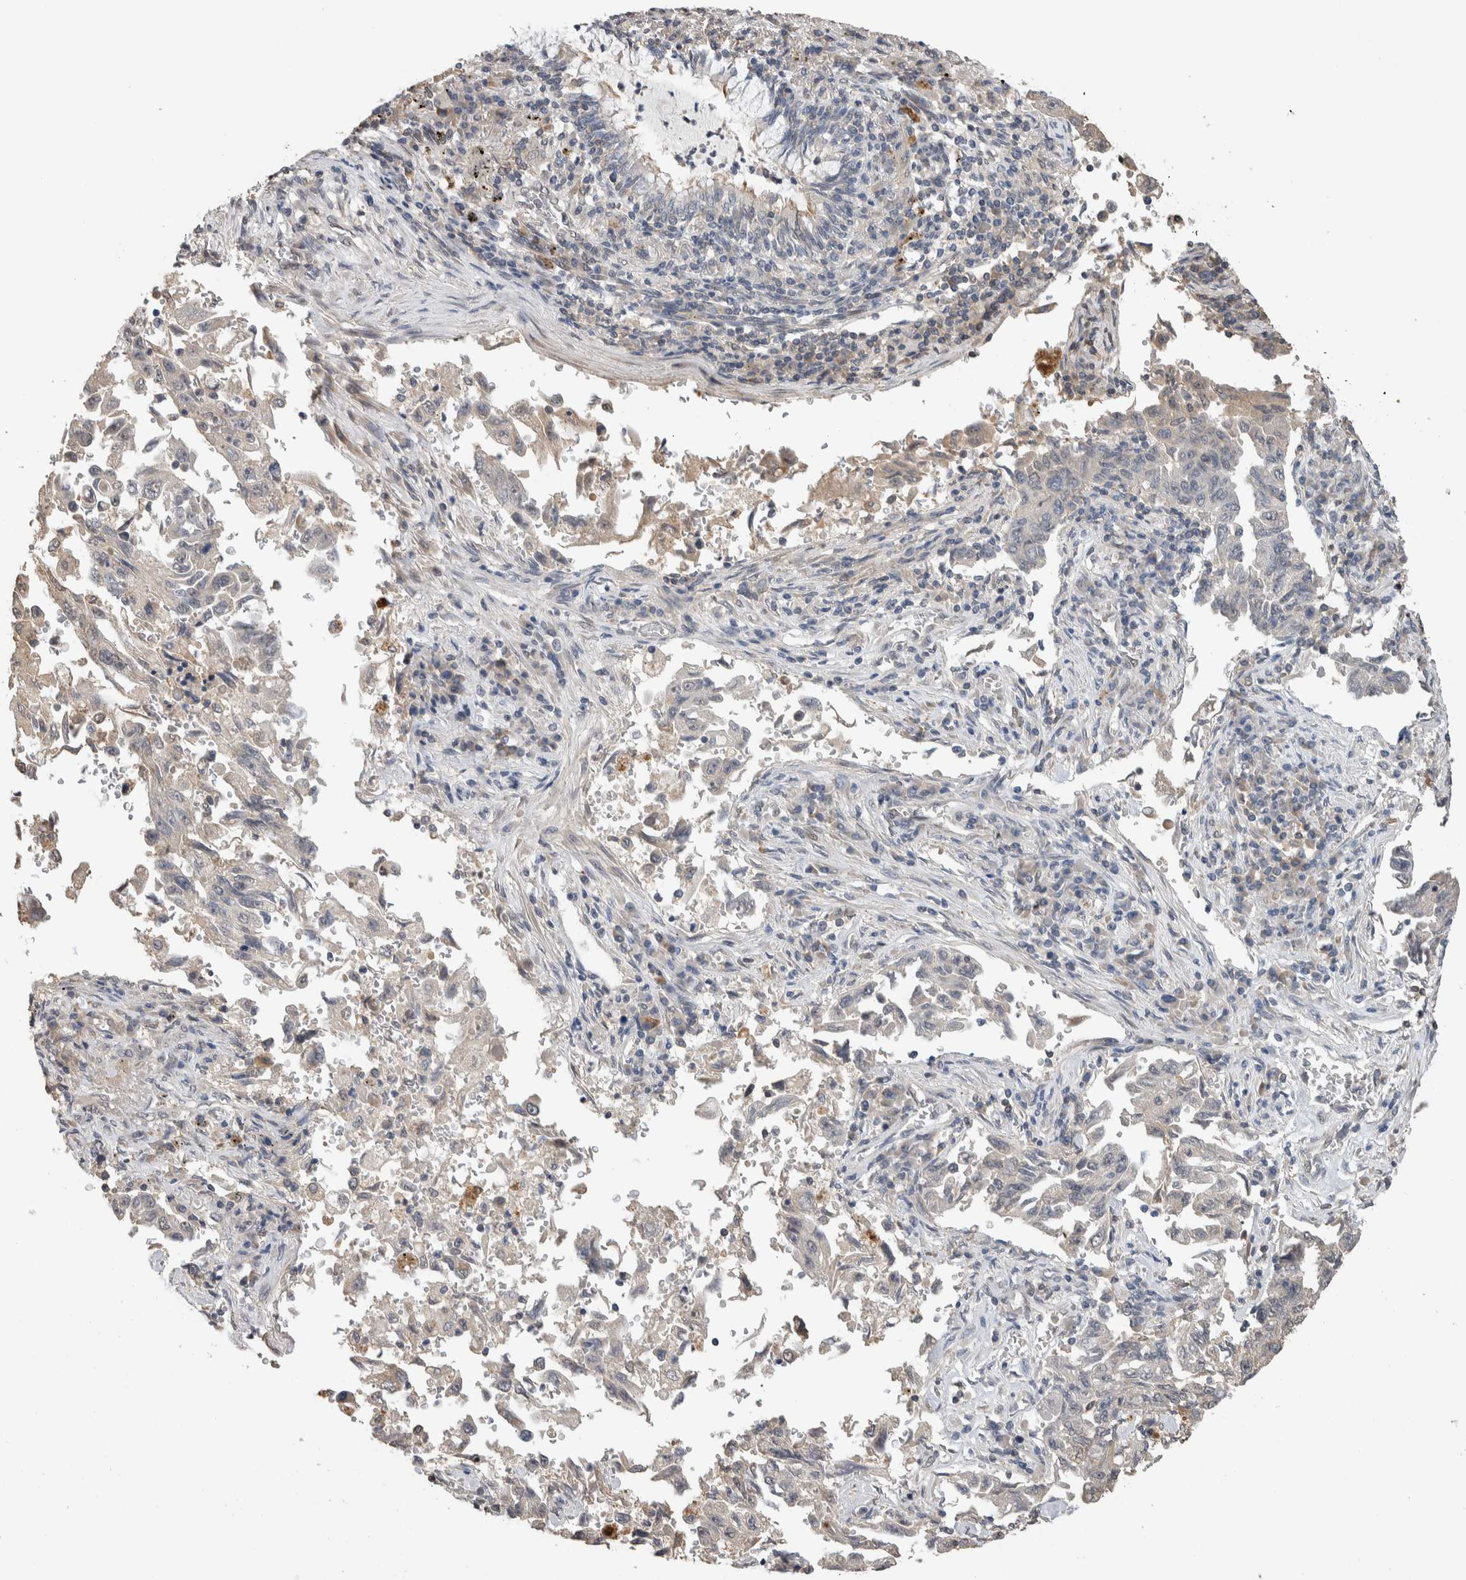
{"staining": {"intensity": "negative", "quantity": "none", "location": "none"}, "tissue": "lung cancer", "cell_type": "Tumor cells", "image_type": "cancer", "snomed": [{"axis": "morphology", "description": "Adenocarcinoma, NOS"}, {"axis": "topography", "description": "Lung"}], "caption": "Immunohistochemistry (IHC) of human lung cancer (adenocarcinoma) demonstrates no positivity in tumor cells.", "gene": "CYSRT1", "patient": {"sex": "female", "age": 51}}